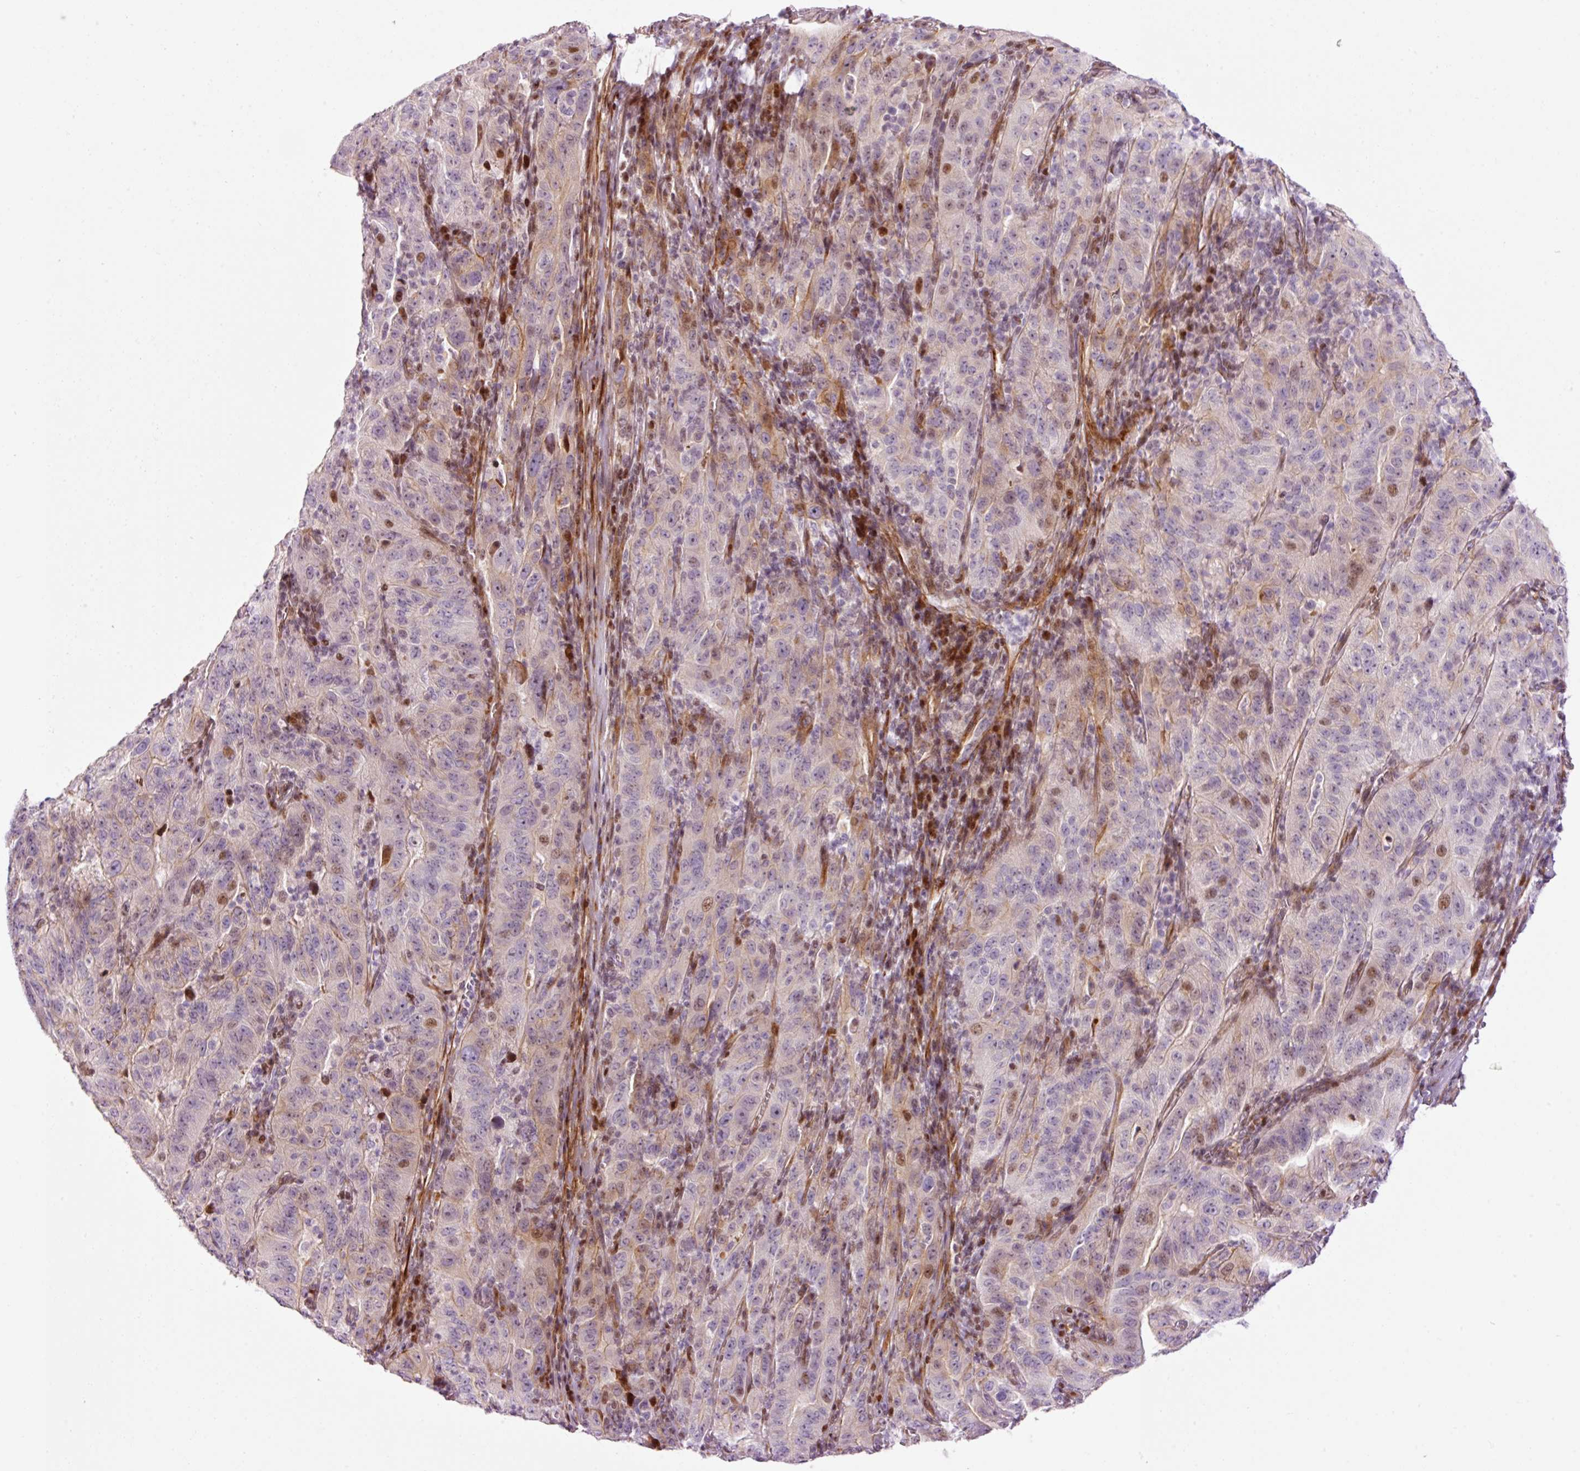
{"staining": {"intensity": "moderate", "quantity": "<25%", "location": "cytoplasmic/membranous,nuclear"}, "tissue": "pancreatic cancer", "cell_type": "Tumor cells", "image_type": "cancer", "snomed": [{"axis": "morphology", "description": "Adenocarcinoma, NOS"}, {"axis": "topography", "description": "Pancreas"}], "caption": "Immunohistochemical staining of pancreatic adenocarcinoma exhibits low levels of moderate cytoplasmic/membranous and nuclear protein positivity in approximately <25% of tumor cells. Nuclei are stained in blue.", "gene": "ANKRD20A1", "patient": {"sex": "male", "age": 63}}